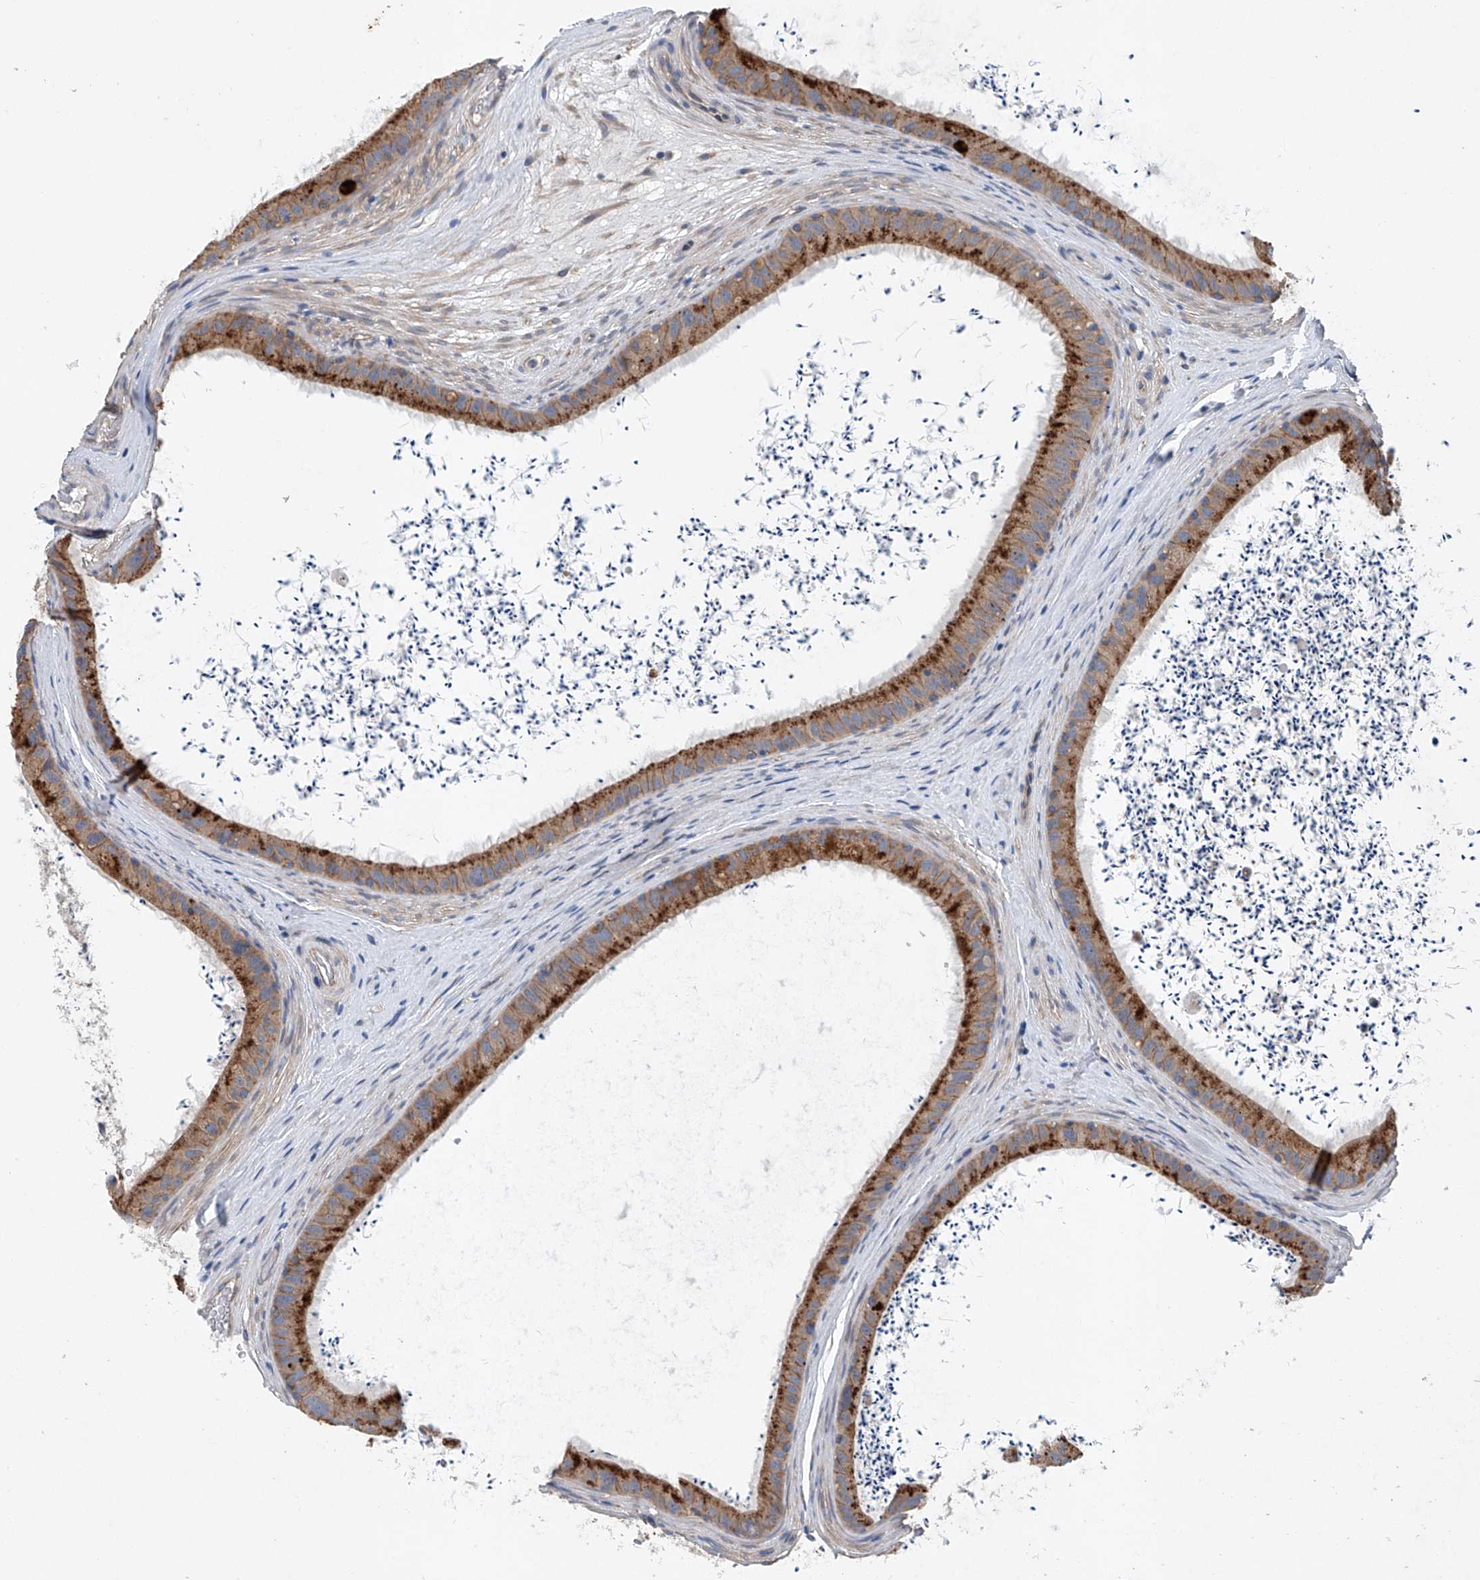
{"staining": {"intensity": "moderate", "quantity": ">75%", "location": "cytoplasmic/membranous"}, "tissue": "epididymis", "cell_type": "Glandular cells", "image_type": "normal", "snomed": [{"axis": "morphology", "description": "Normal tissue, NOS"}, {"axis": "topography", "description": "Epididymis, spermatic cord, NOS"}], "caption": "Glandular cells show moderate cytoplasmic/membranous expression in approximately >75% of cells in normal epididymis.", "gene": "CEP85L", "patient": {"sex": "male", "age": 50}}